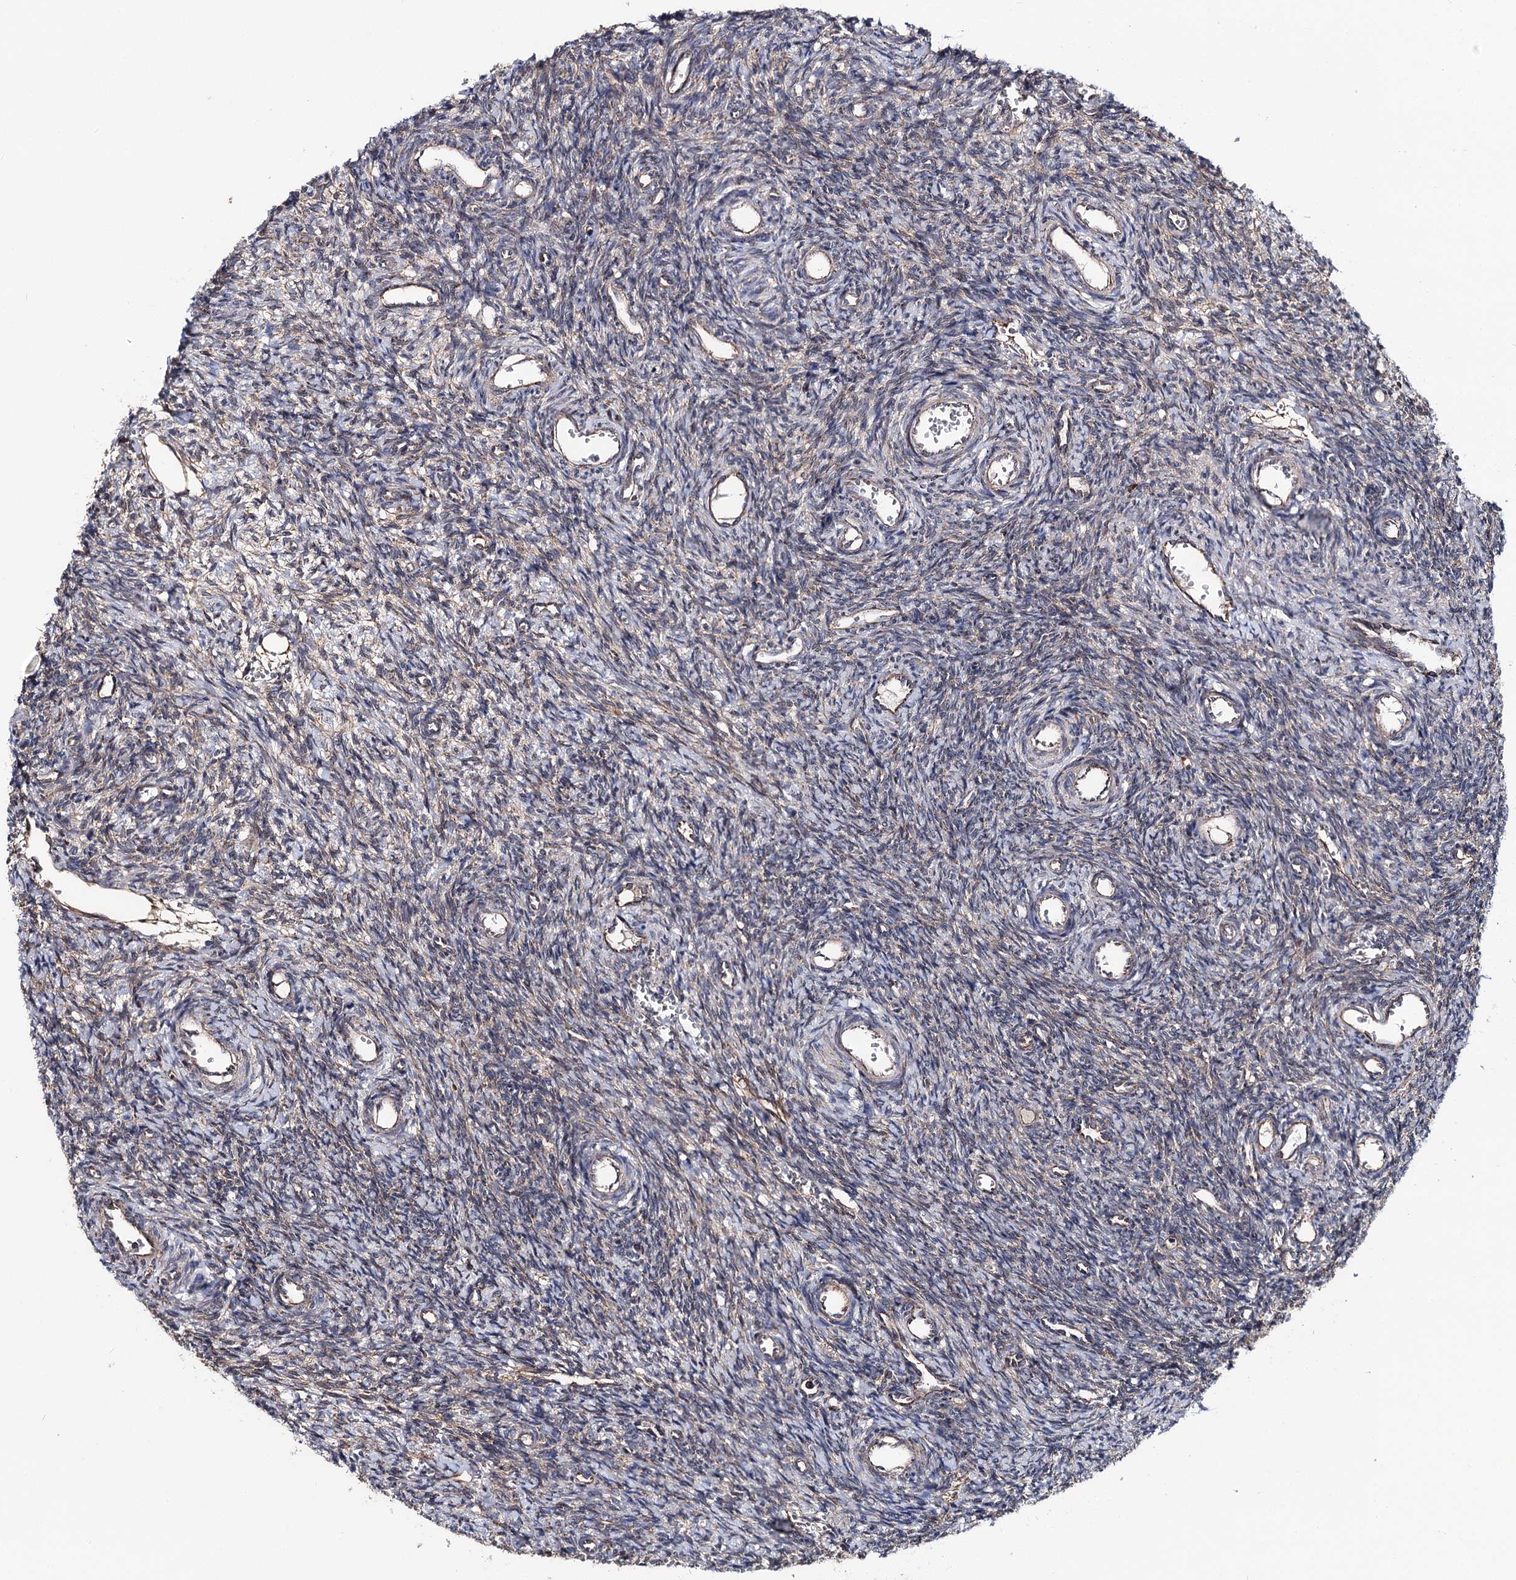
{"staining": {"intensity": "negative", "quantity": "none", "location": "none"}, "tissue": "ovary", "cell_type": "Ovarian stroma cells", "image_type": "normal", "snomed": [{"axis": "morphology", "description": "Normal tissue, NOS"}, {"axis": "topography", "description": "Ovary"}], "caption": "Immunohistochemical staining of benign ovary reveals no significant expression in ovarian stroma cells. (DAB IHC visualized using brightfield microscopy, high magnification).", "gene": "MSANTD2", "patient": {"sex": "female", "age": 39}}